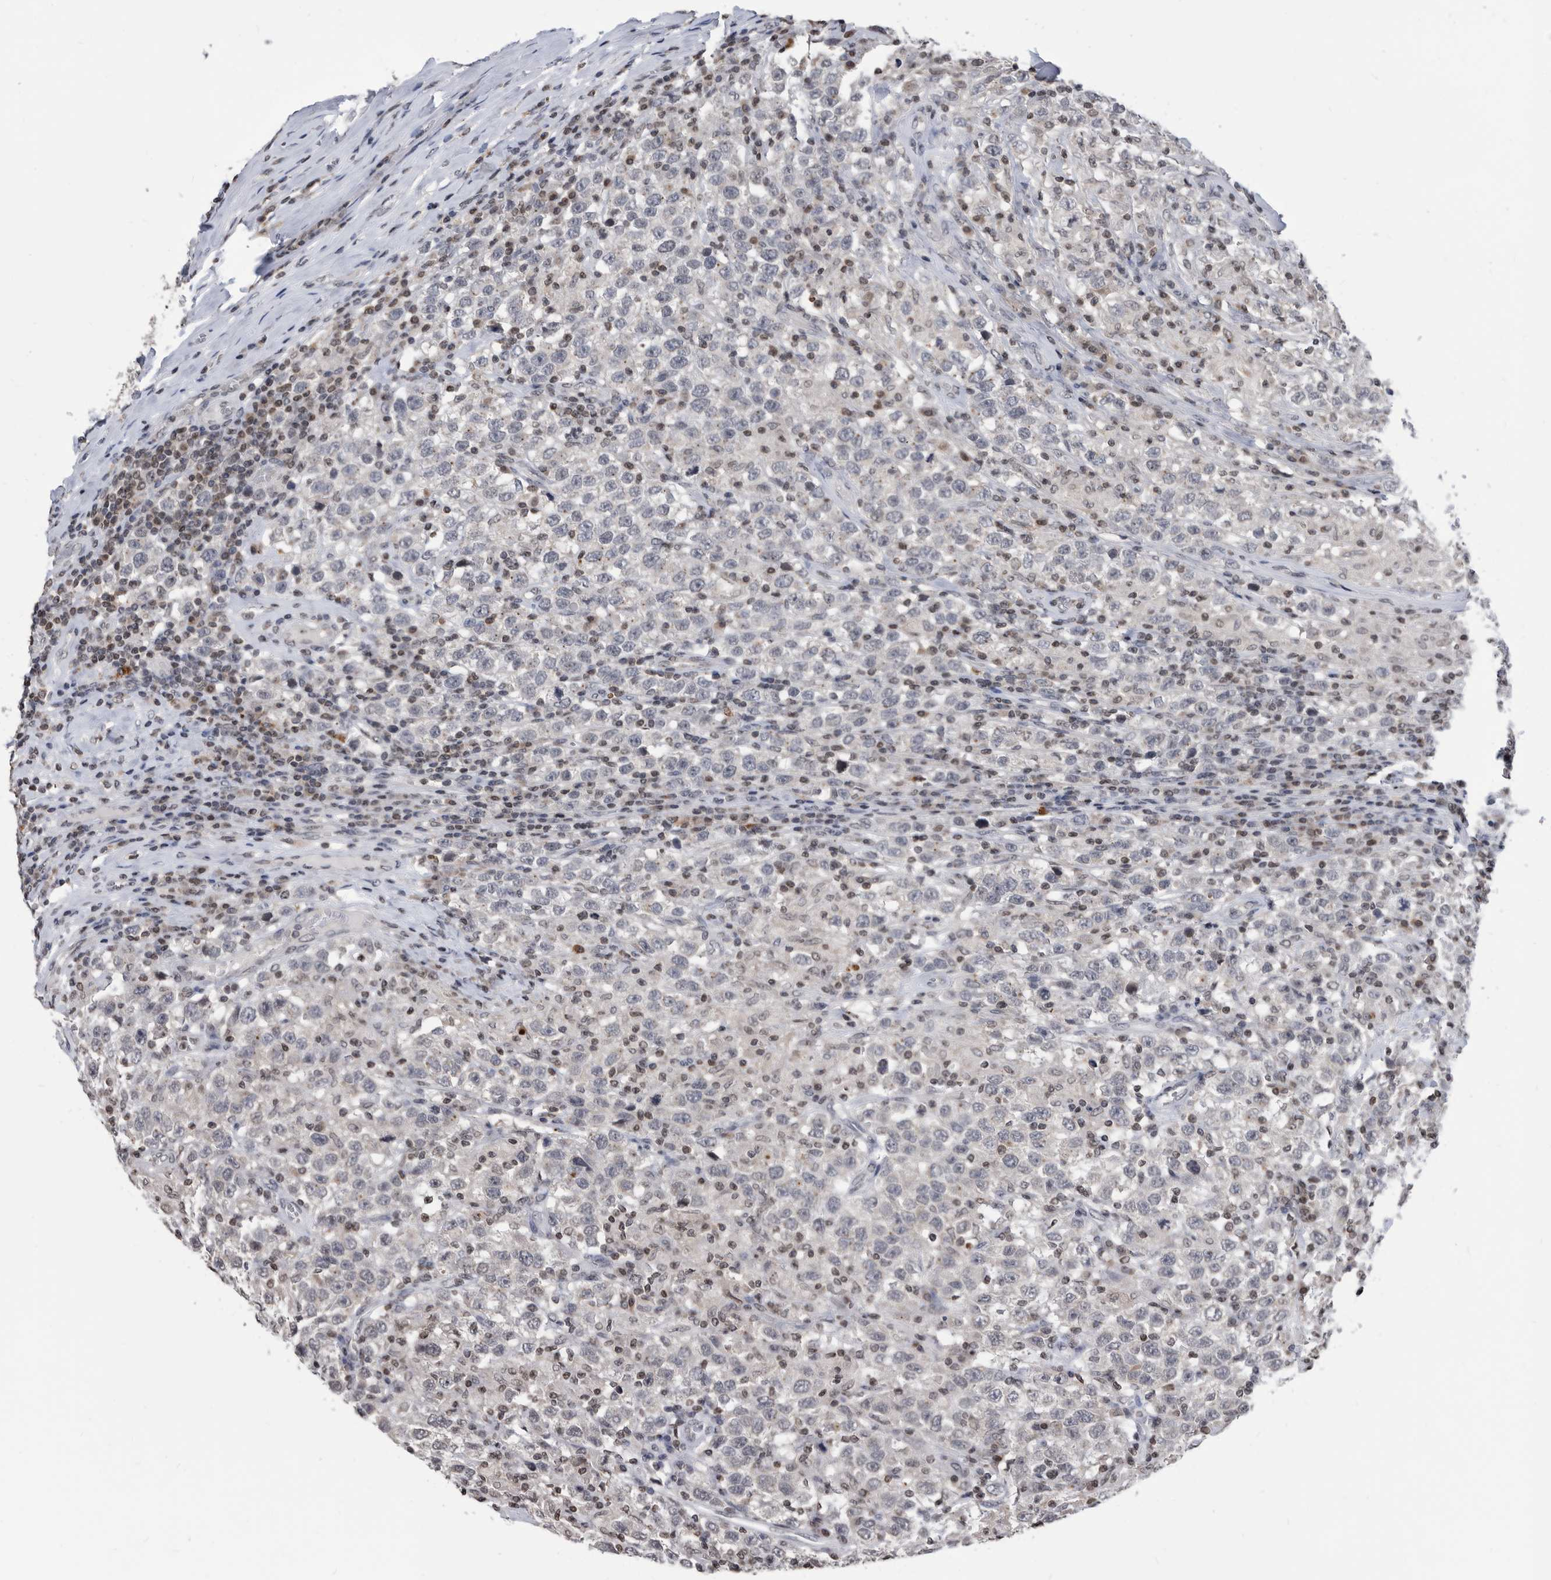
{"staining": {"intensity": "negative", "quantity": "none", "location": "none"}, "tissue": "testis cancer", "cell_type": "Tumor cells", "image_type": "cancer", "snomed": [{"axis": "morphology", "description": "Seminoma, NOS"}, {"axis": "topography", "description": "Testis"}], "caption": "Image shows no protein expression in tumor cells of testis cancer (seminoma) tissue.", "gene": "TSTD1", "patient": {"sex": "male", "age": 41}}